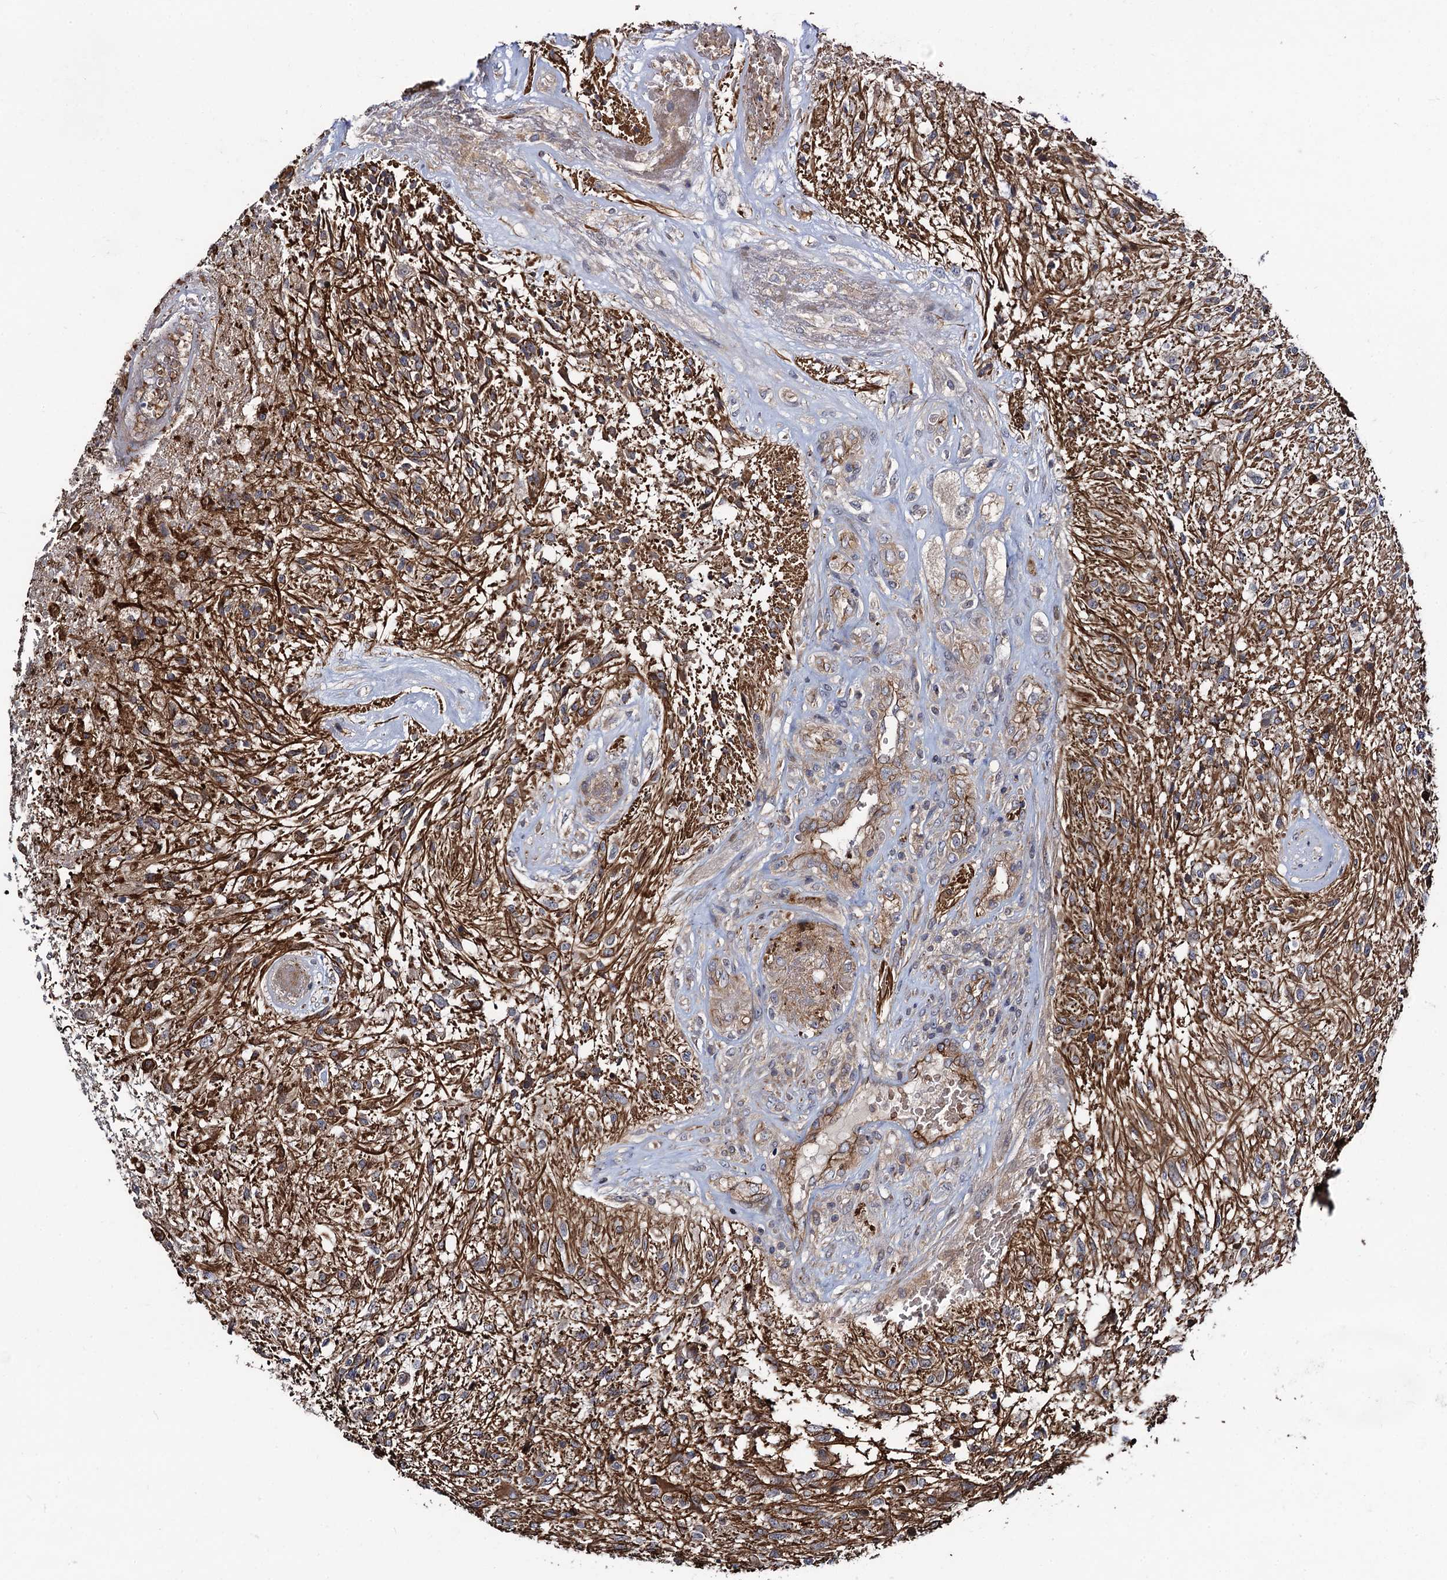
{"staining": {"intensity": "moderate", "quantity": "25%-75%", "location": "cytoplasmic/membranous"}, "tissue": "glioma", "cell_type": "Tumor cells", "image_type": "cancer", "snomed": [{"axis": "morphology", "description": "Glioma, malignant, High grade"}, {"axis": "topography", "description": "Brain"}], "caption": "The immunohistochemical stain highlights moderate cytoplasmic/membranous positivity in tumor cells of high-grade glioma (malignant) tissue. (Stains: DAB (3,3'-diaminobenzidine) in brown, nuclei in blue, Microscopy: brightfield microscopy at high magnification).", "gene": "KXD1", "patient": {"sex": "male", "age": 56}}